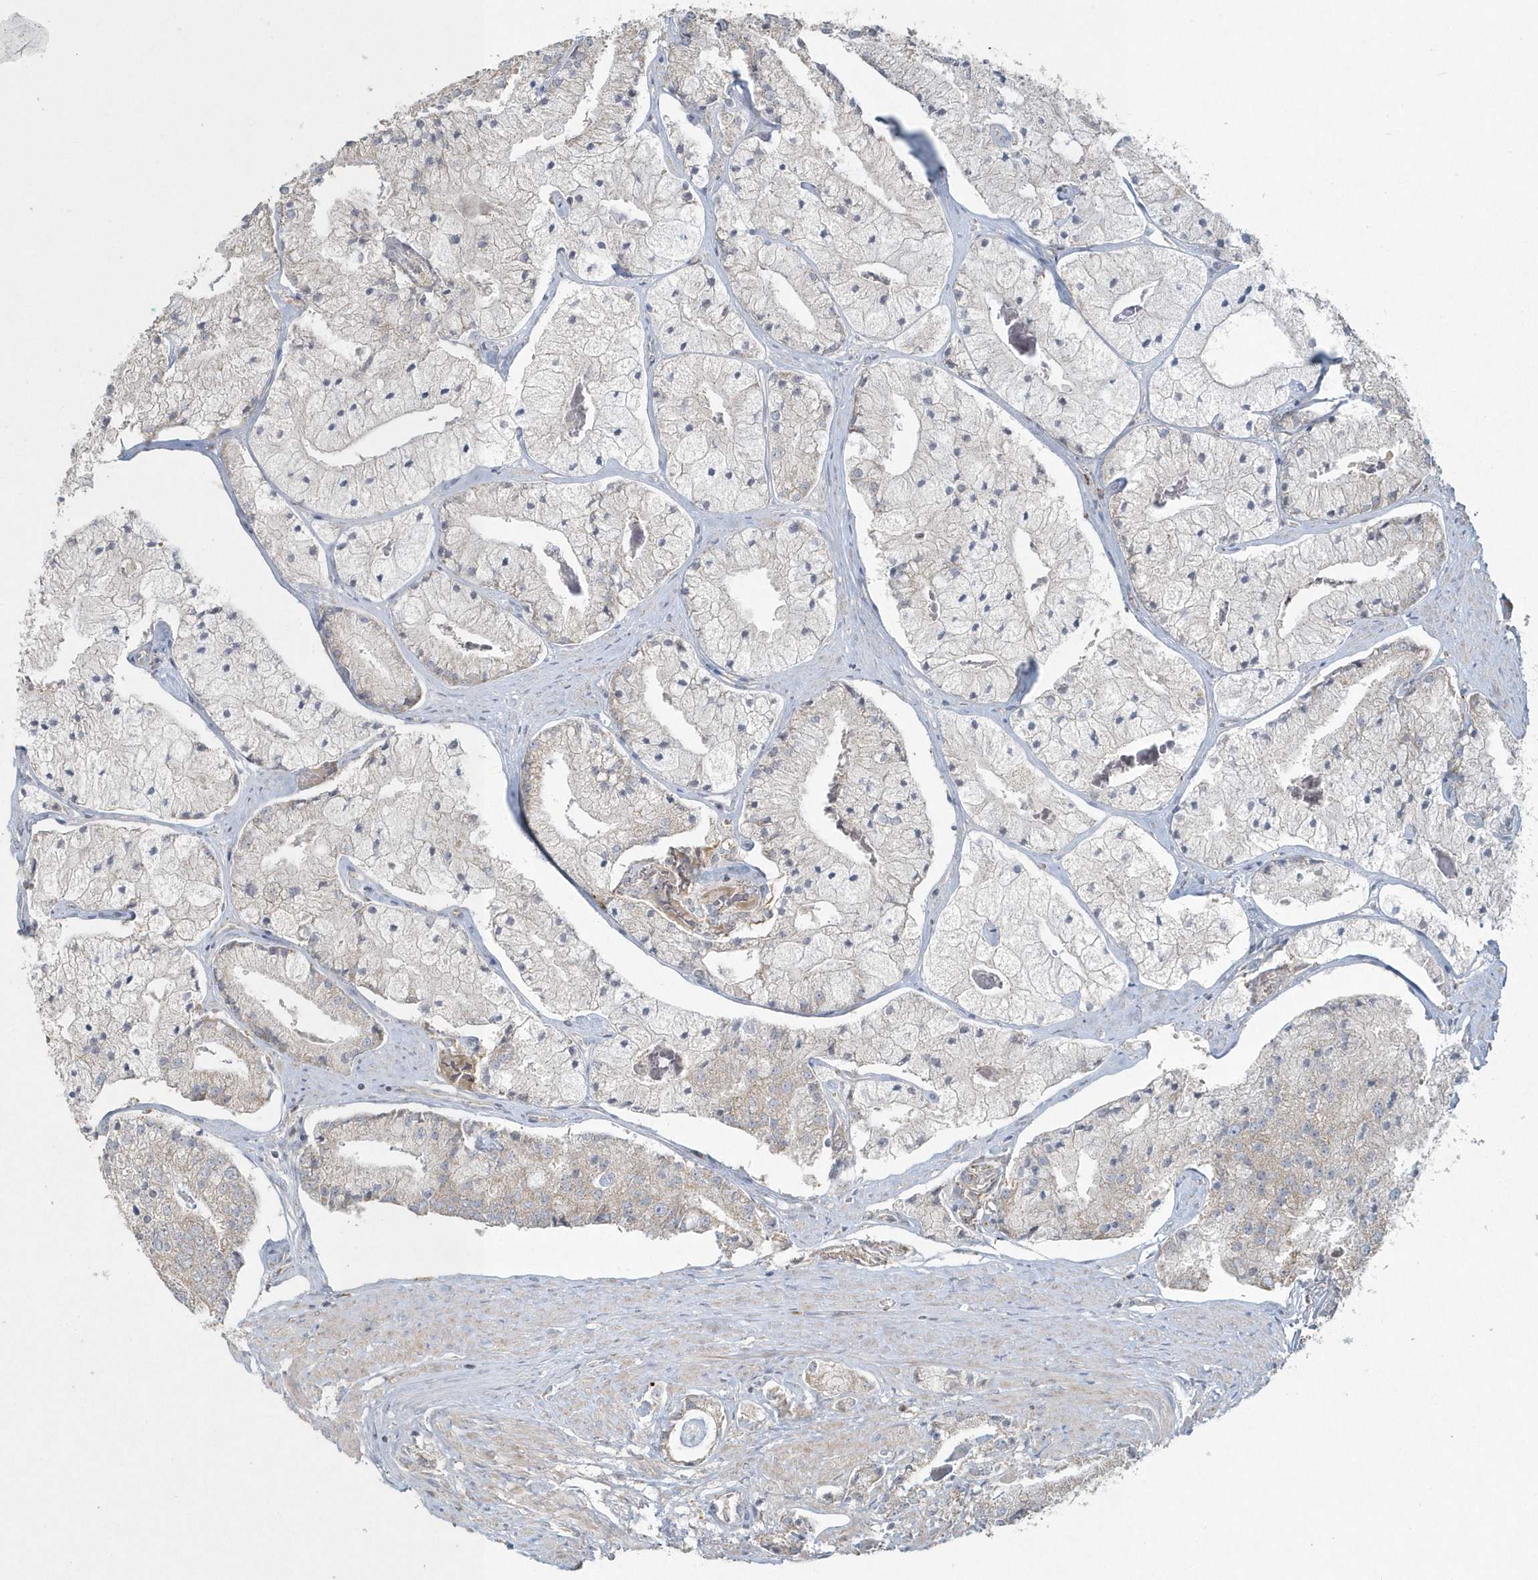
{"staining": {"intensity": "negative", "quantity": "none", "location": "none"}, "tissue": "prostate cancer", "cell_type": "Tumor cells", "image_type": "cancer", "snomed": [{"axis": "morphology", "description": "Adenocarcinoma, High grade"}, {"axis": "topography", "description": "Prostate"}], "caption": "This is a image of IHC staining of prostate cancer (high-grade adenocarcinoma), which shows no expression in tumor cells.", "gene": "BLTP3A", "patient": {"sex": "male", "age": 50}}